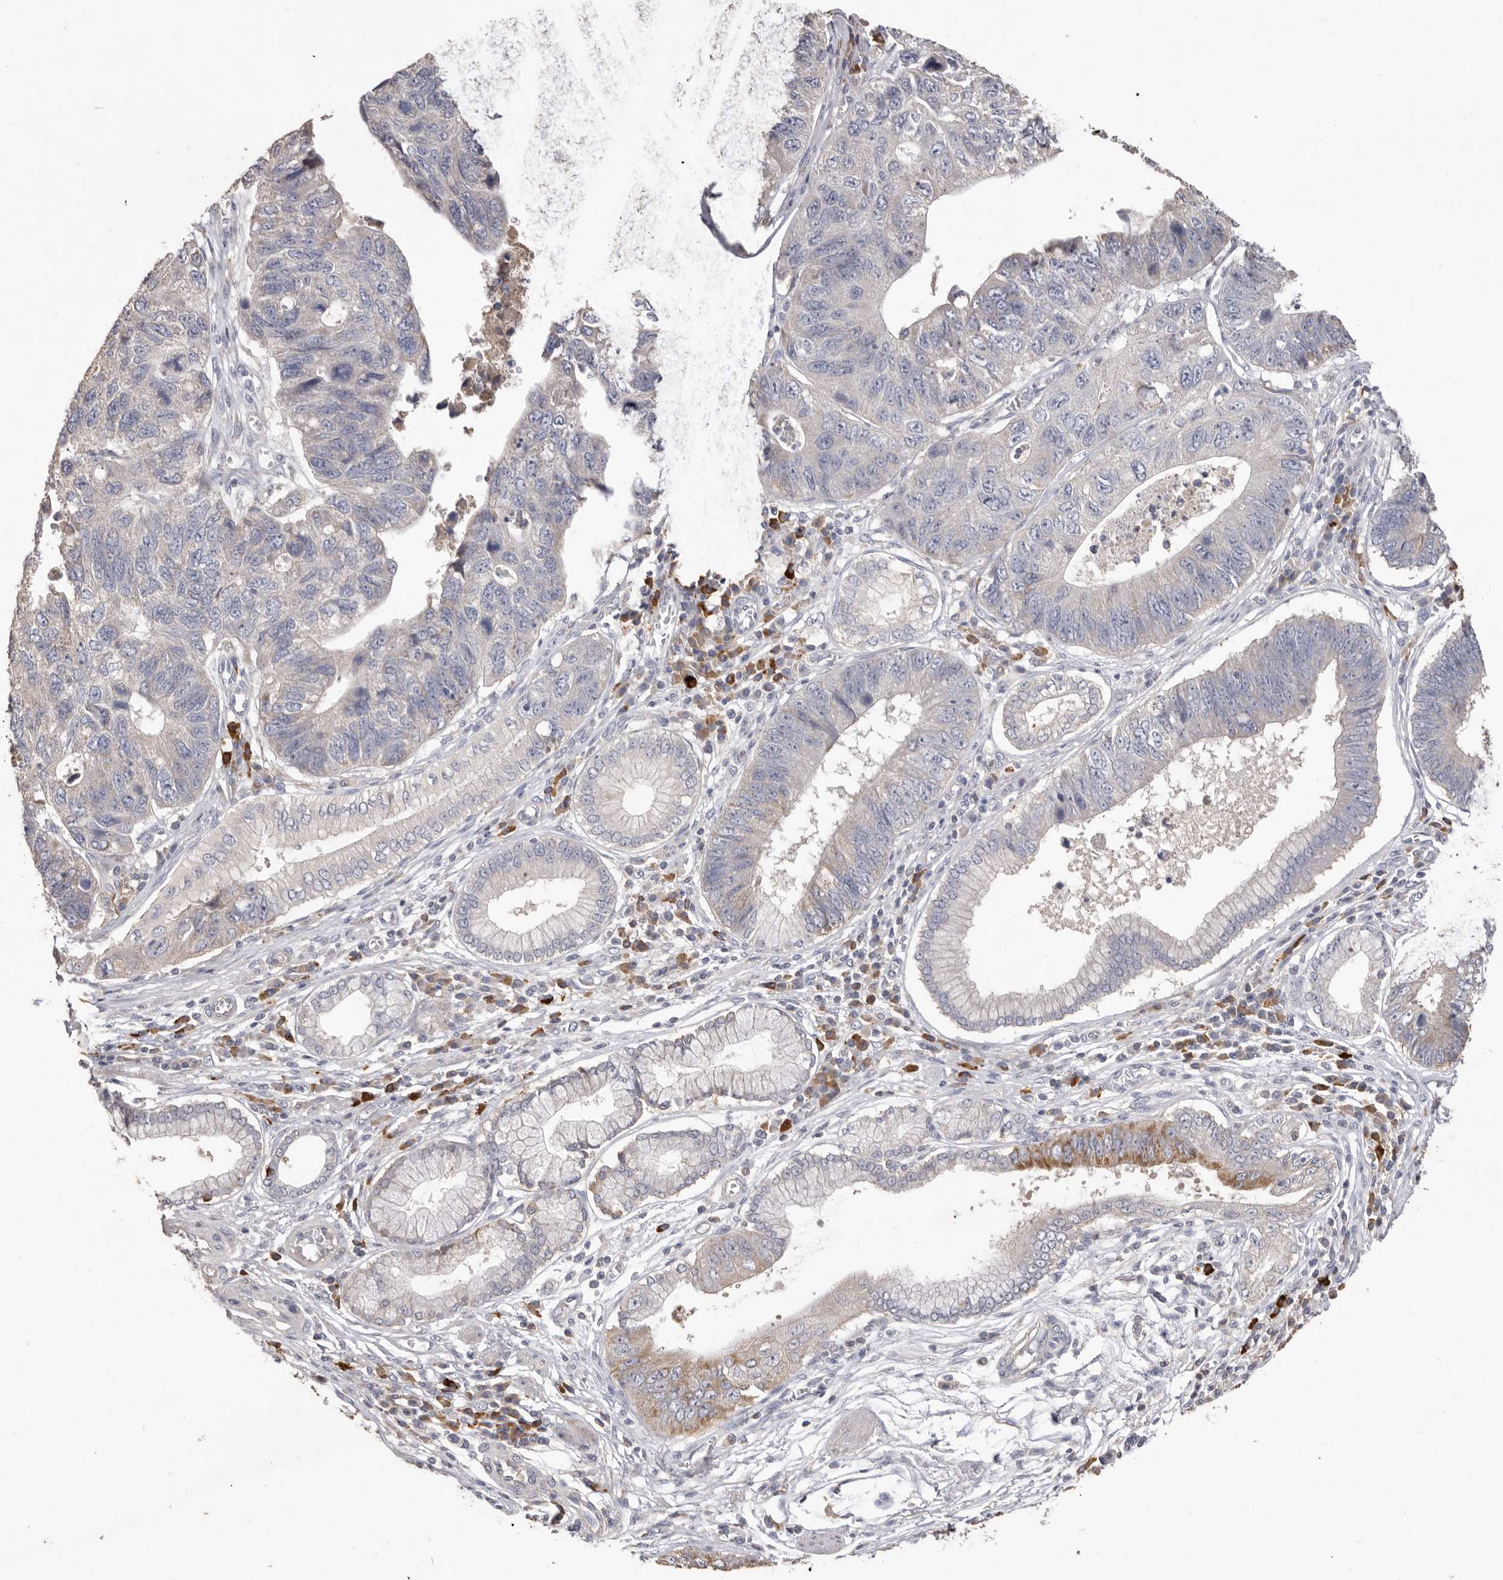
{"staining": {"intensity": "moderate", "quantity": "<25%", "location": "cytoplasmic/membranous"}, "tissue": "stomach cancer", "cell_type": "Tumor cells", "image_type": "cancer", "snomed": [{"axis": "morphology", "description": "Adenocarcinoma, NOS"}, {"axis": "topography", "description": "Stomach"}], "caption": "The micrograph shows a brown stain indicating the presence of a protein in the cytoplasmic/membranous of tumor cells in stomach adenocarcinoma.", "gene": "HCAR2", "patient": {"sex": "male", "age": 59}}